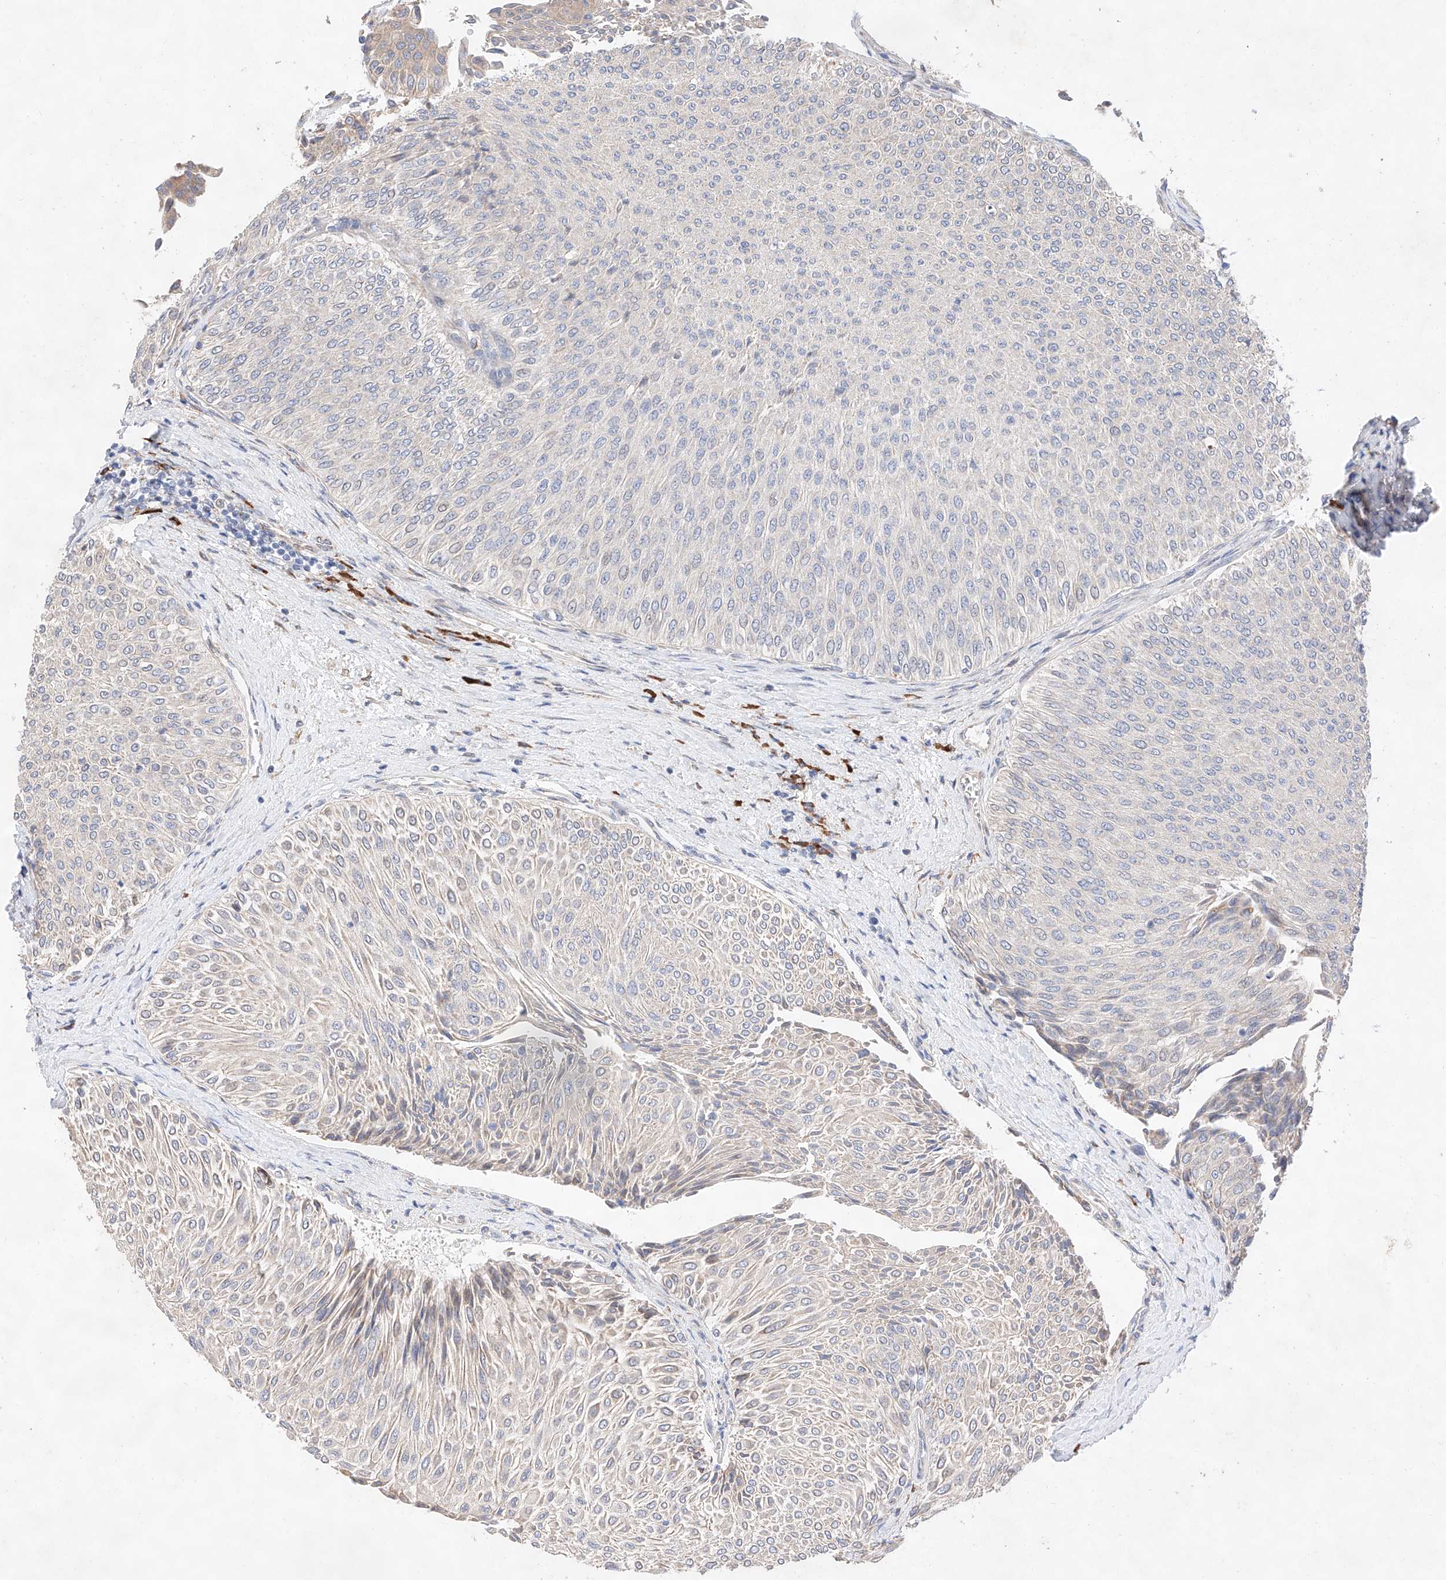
{"staining": {"intensity": "negative", "quantity": "none", "location": "none"}, "tissue": "urothelial cancer", "cell_type": "Tumor cells", "image_type": "cancer", "snomed": [{"axis": "morphology", "description": "Urothelial carcinoma, Low grade"}, {"axis": "topography", "description": "Urinary bladder"}], "caption": "DAB immunohistochemical staining of human low-grade urothelial carcinoma demonstrates no significant positivity in tumor cells.", "gene": "ATP9B", "patient": {"sex": "male", "age": 78}}